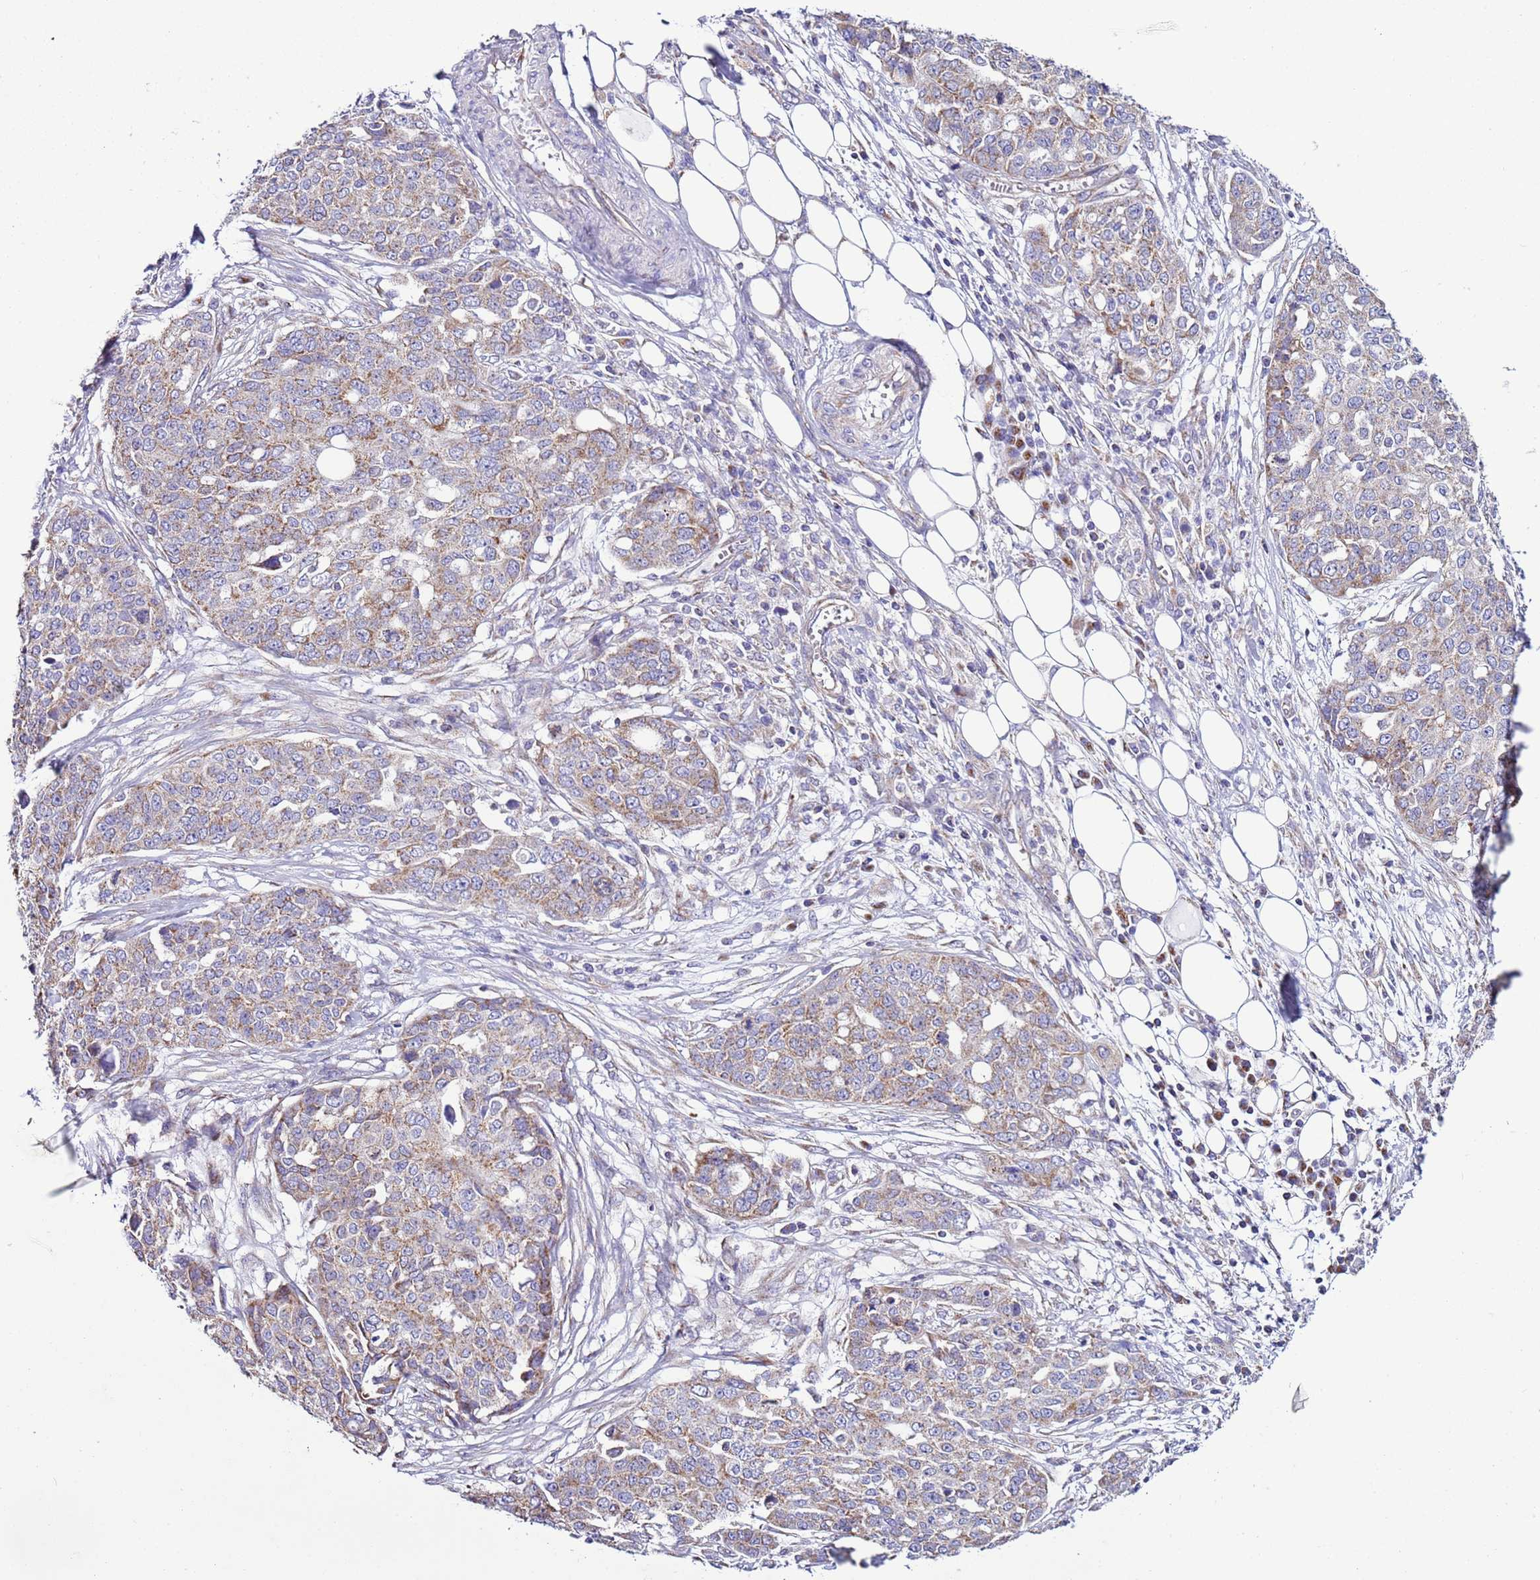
{"staining": {"intensity": "moderate", "quantity": ">75%", "location": "cytoplasmic/membranous"}, "tissue": "ovarian cancer", "cell_type": "Tumor cells", "image_type": "cancer", "snomed": [{"axis": "morphology", "description": "Cystadenocarcinoma, serous, NOS"}, {"axis": "topography", "description": "Soft tissue"}, {"axis": "topography", "description": "Ovary"}], "caption": "Approximately >75% of tumor cells in human ovarian cancer (serous cystadenocarcinoma) display moderate cytoplasmic/membranous protein staining as visualized by brown immunohistochemical staining.", "gene": "AHI1", "patient": {"sex": "female", "age": 57}}